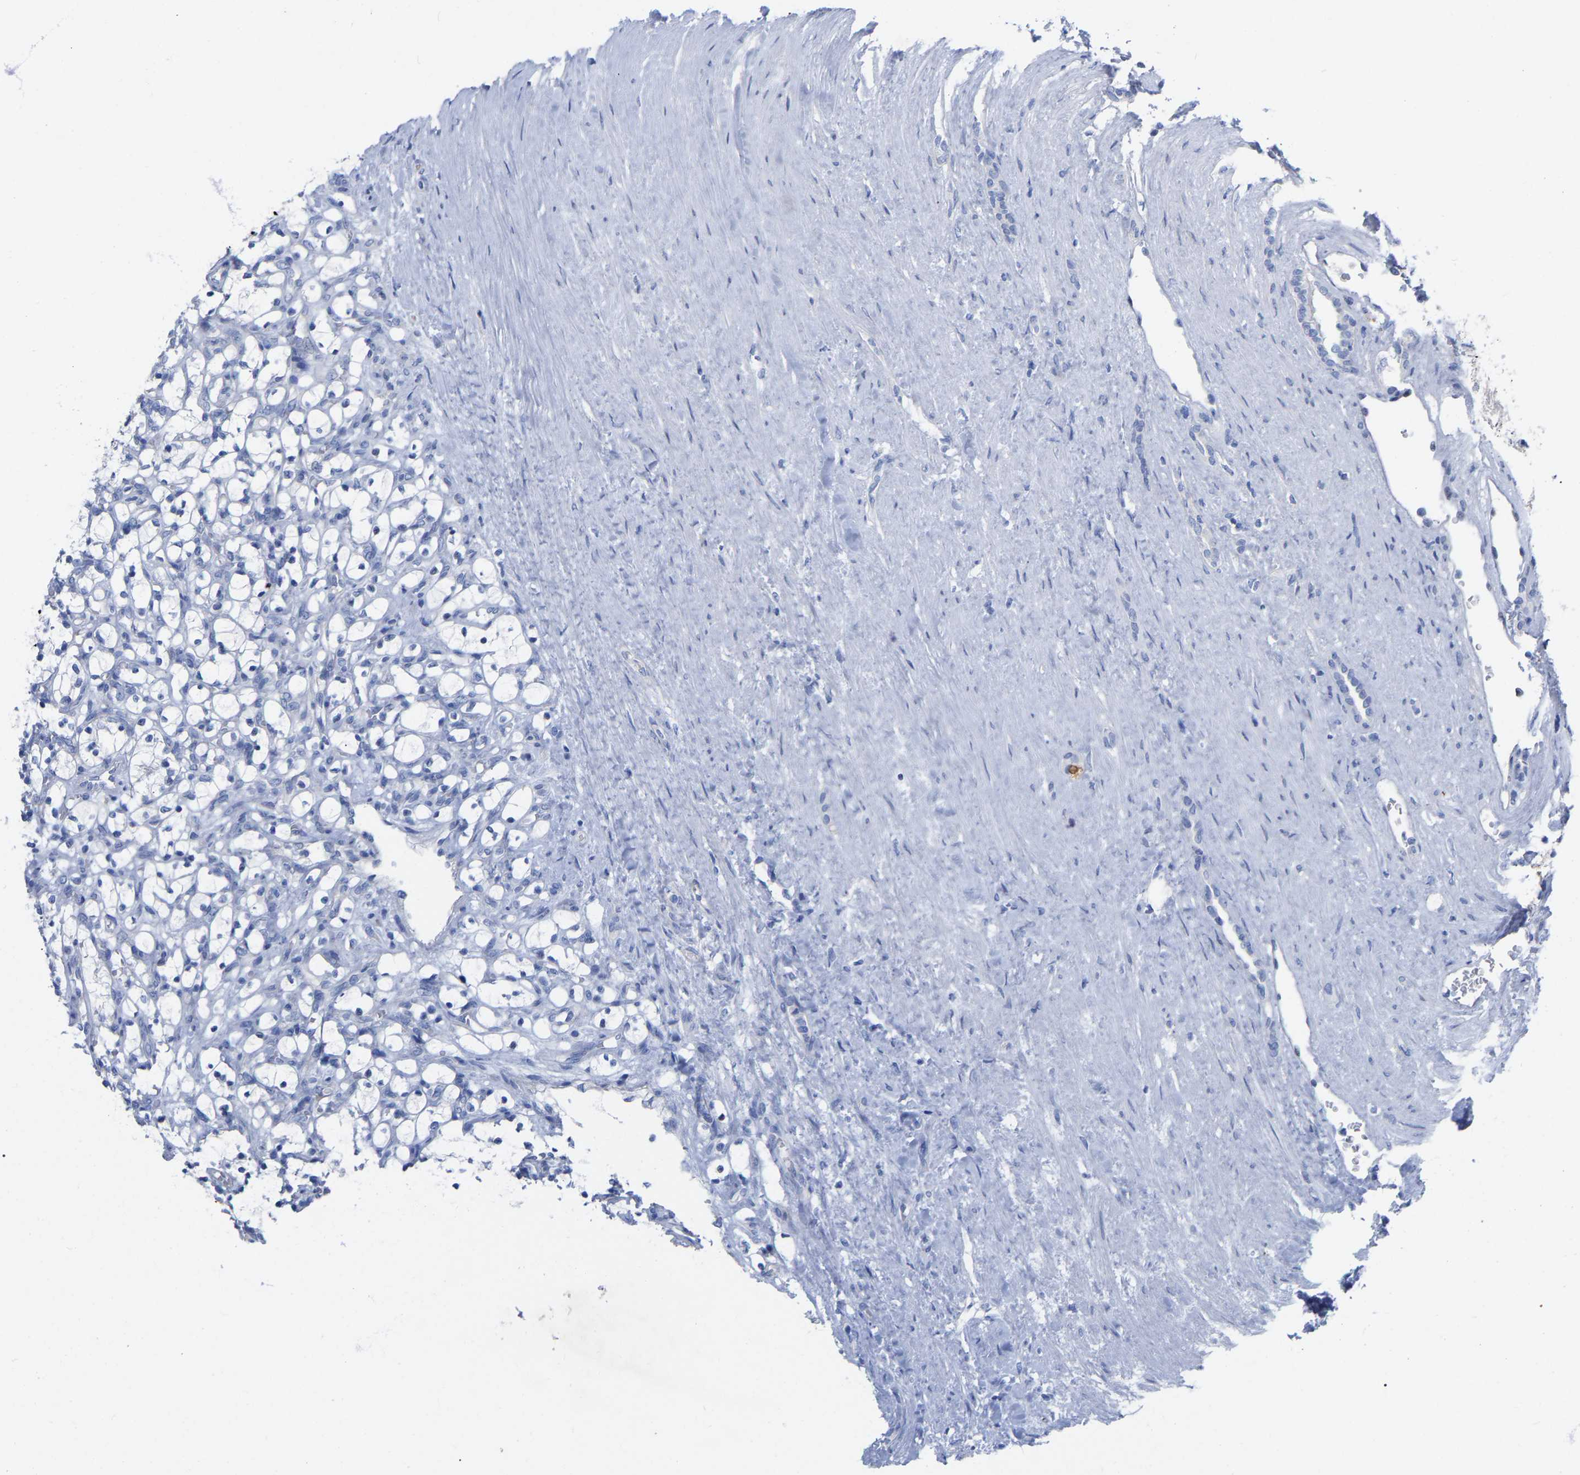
{"staining": {"intensity": "negative", "quantity": "none", "location": "none"}, "tissue": "renal cancer", "cell_type": "Tumor cells", "image_type": "cancer", "snomed": [{"axis": "morphology", "description": "Adenocarcinoma, NOS"}, {"axis": "topography", "description": "Kidney"}], "caption": "Tumor cells show no significant protein staining in renal cancer. The staining is performed using DAB (3,3'-diaminobenzidine) brown chromogen with nuclei counter-stained in using hematoxylin.", "gene": "HAPLN1", "patient": {"sex": "female", "age": 69}}